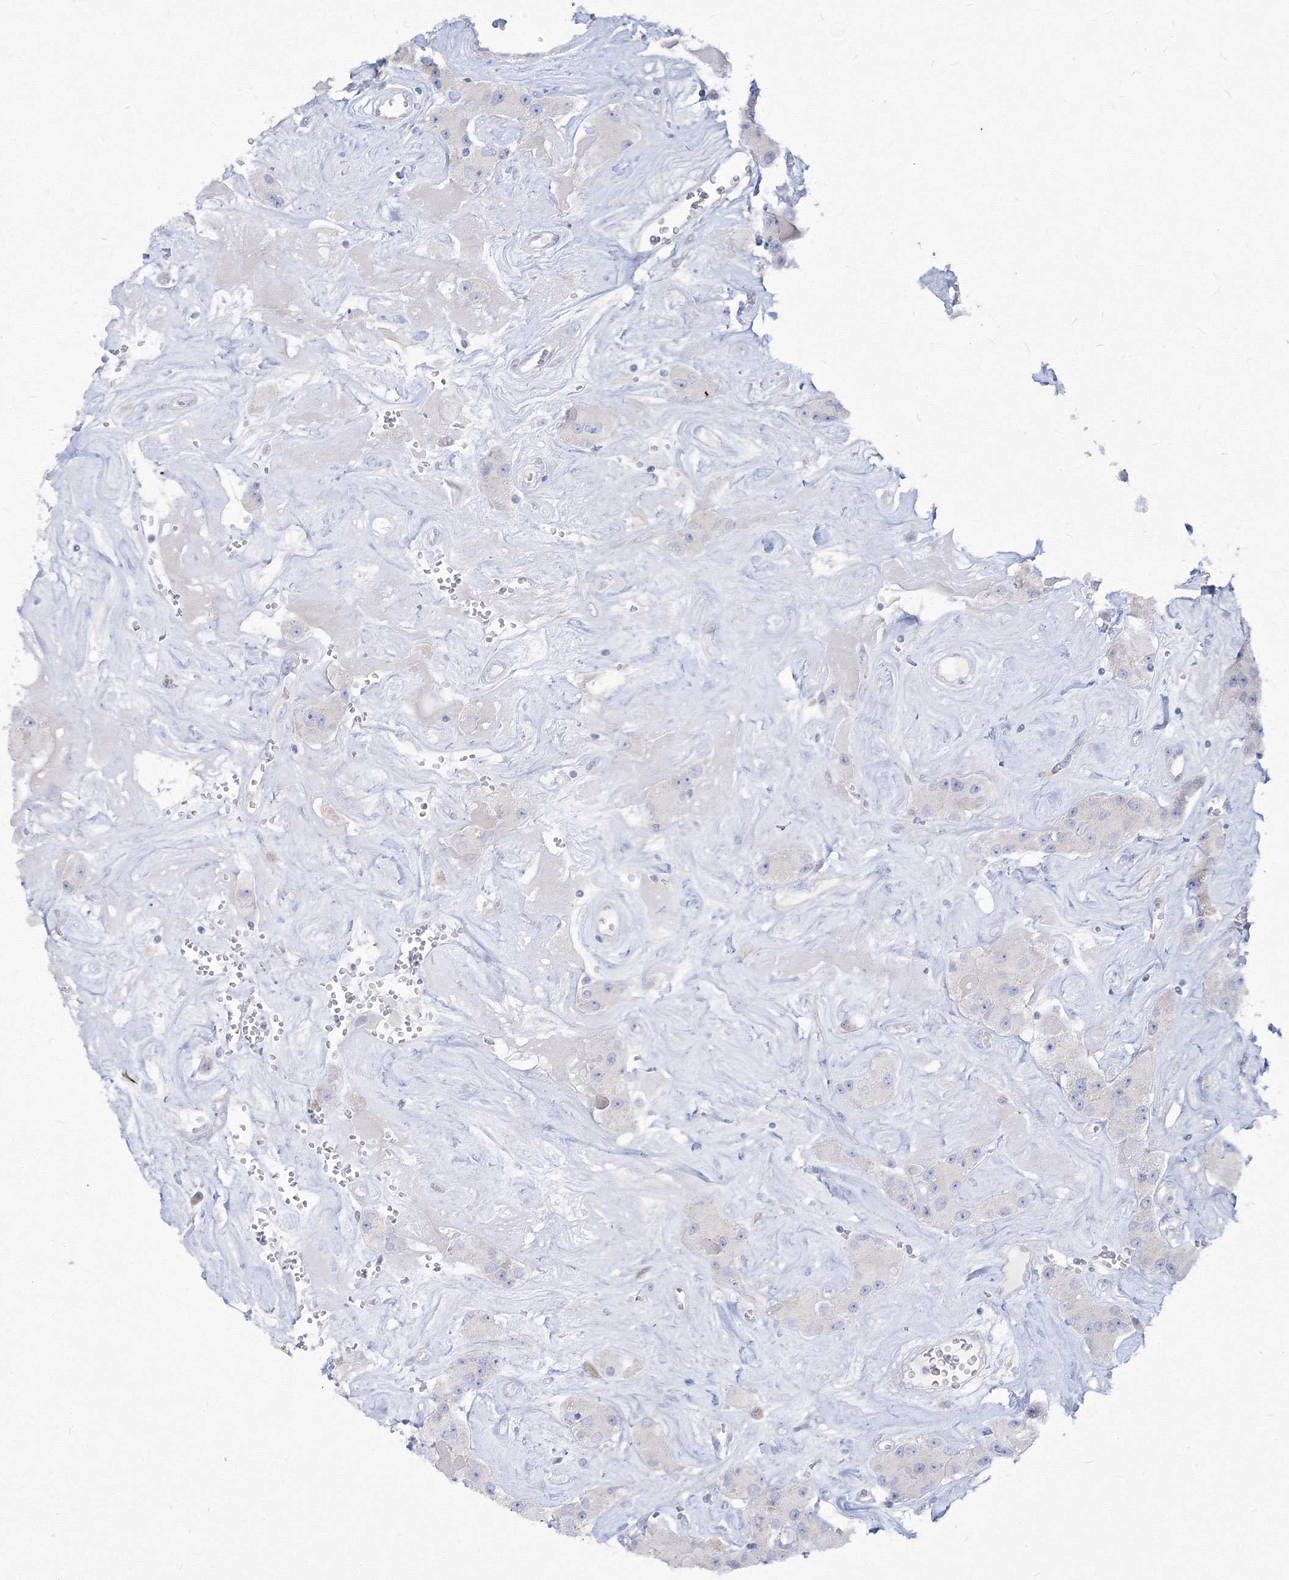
{"staining": {"intensity": "negative", "quantity": "none", "location": "none"}, "tissue": "carcinoid", "cell_type": "Tumor cells", "image_type": "cancer", "snomed": [{"axis": "morphology", "description": "Carcinoid, malignant, NOS"}, {"axis": "topography", "description": "Pancreas"}], "caption": "Tumor cells are negative for protein expression in human carcinoid (malignant).", "gene": "FBXL8", "patient": {"sex": "male", "age": 41}}